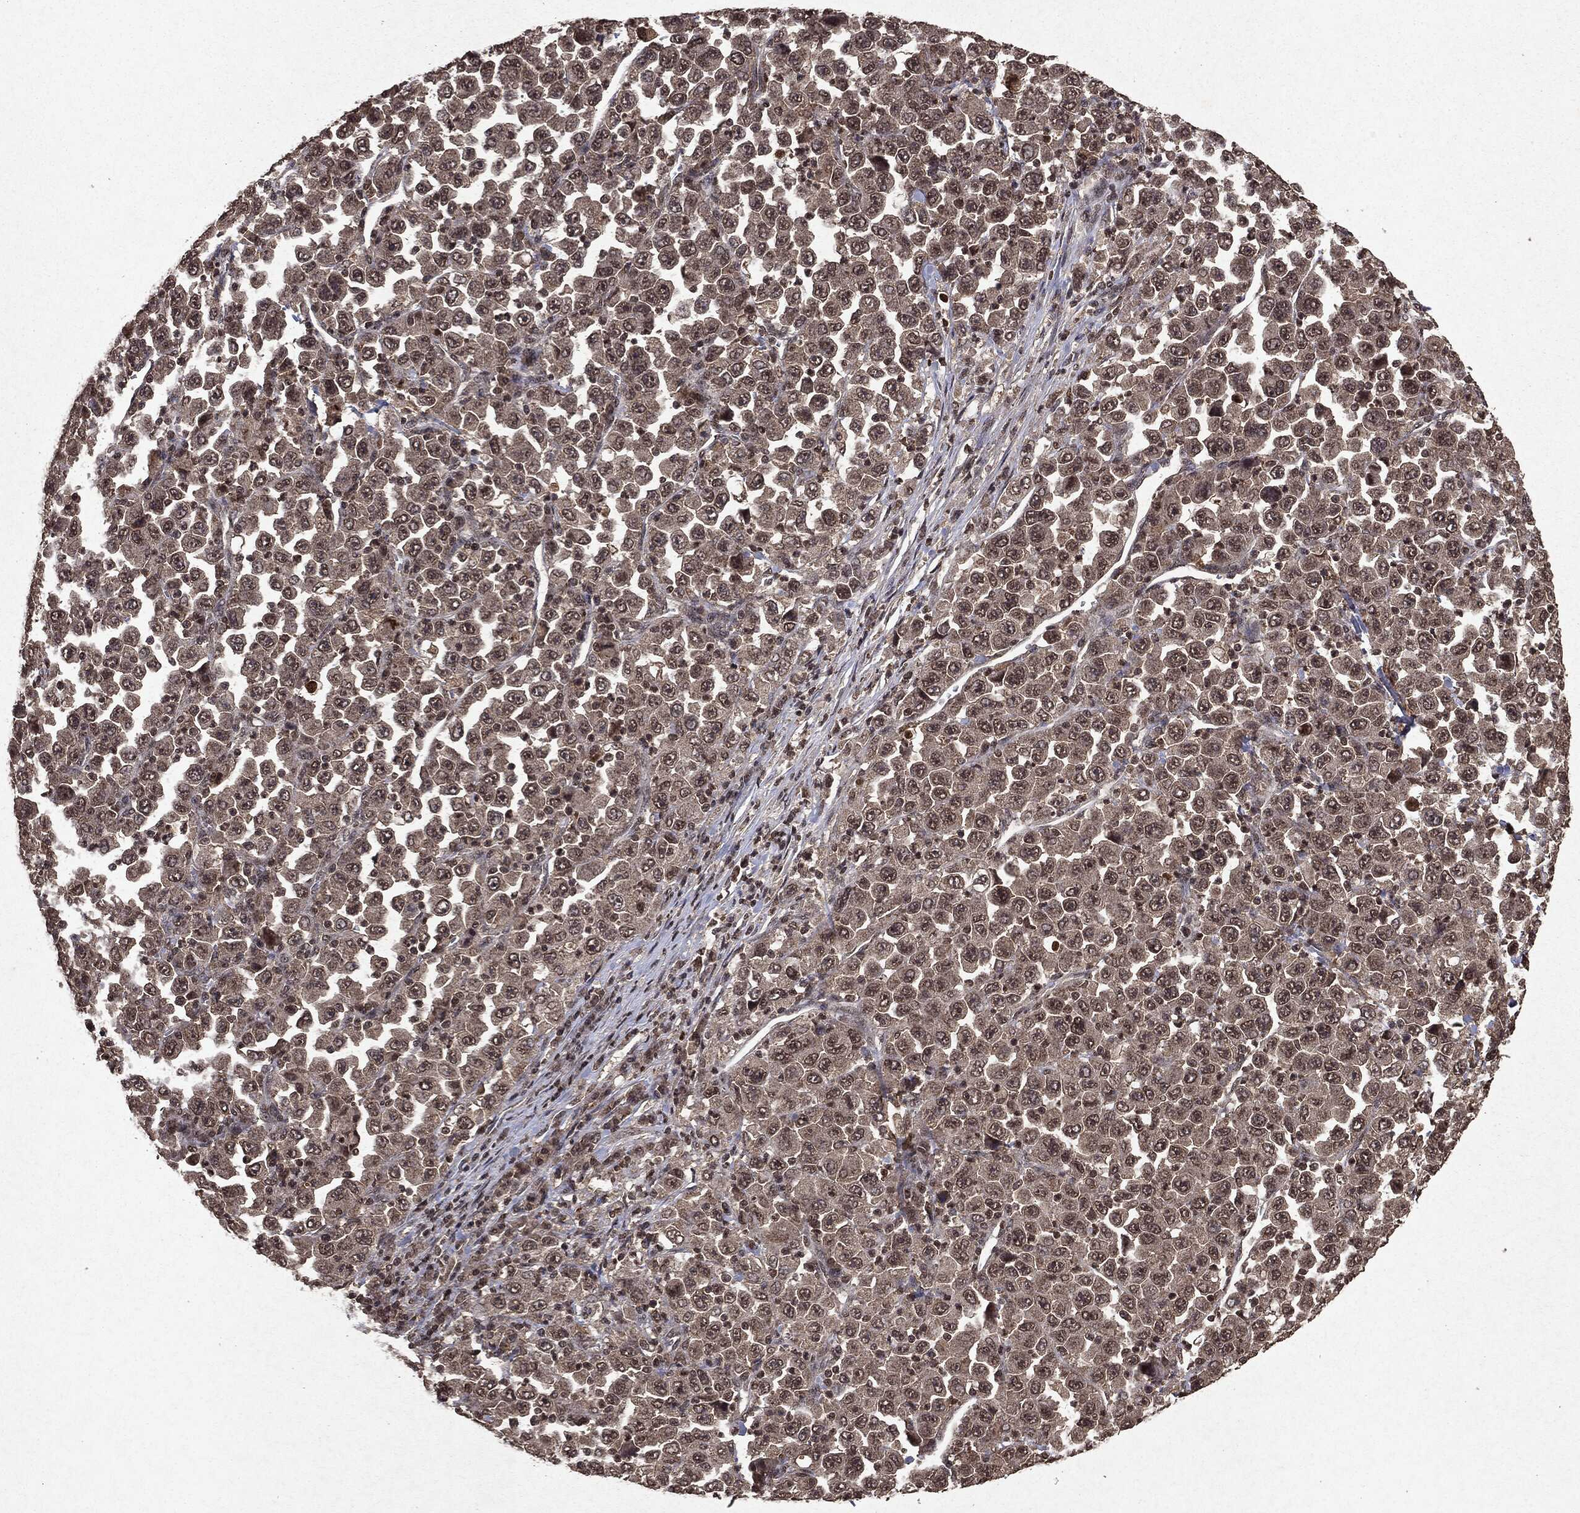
{"staining": {"intensity": "negative", "quantity": "none", "location": "none"}, "tissue": "stomach cancer", "cell_type": "Tumor cells", "image_type": "cancer", "snomed": [{"axis": "morphology", "description": "Normal tissue, NOS"}, {"axis": "morphology", "description": "Adenocarcinoma, NOS"}, {"axis": "topography", "description": "Stomach, upper"}, {"axis": "topography", "description": "Stomach"}], "caption": "Human adenocarcinoma (stomach) stained for a protein using immunohistochemistry (IHC) exhibits no expression in tumor cells.", "gene": "PEBP1", "patient": {"sex": "male", "age": 59}}